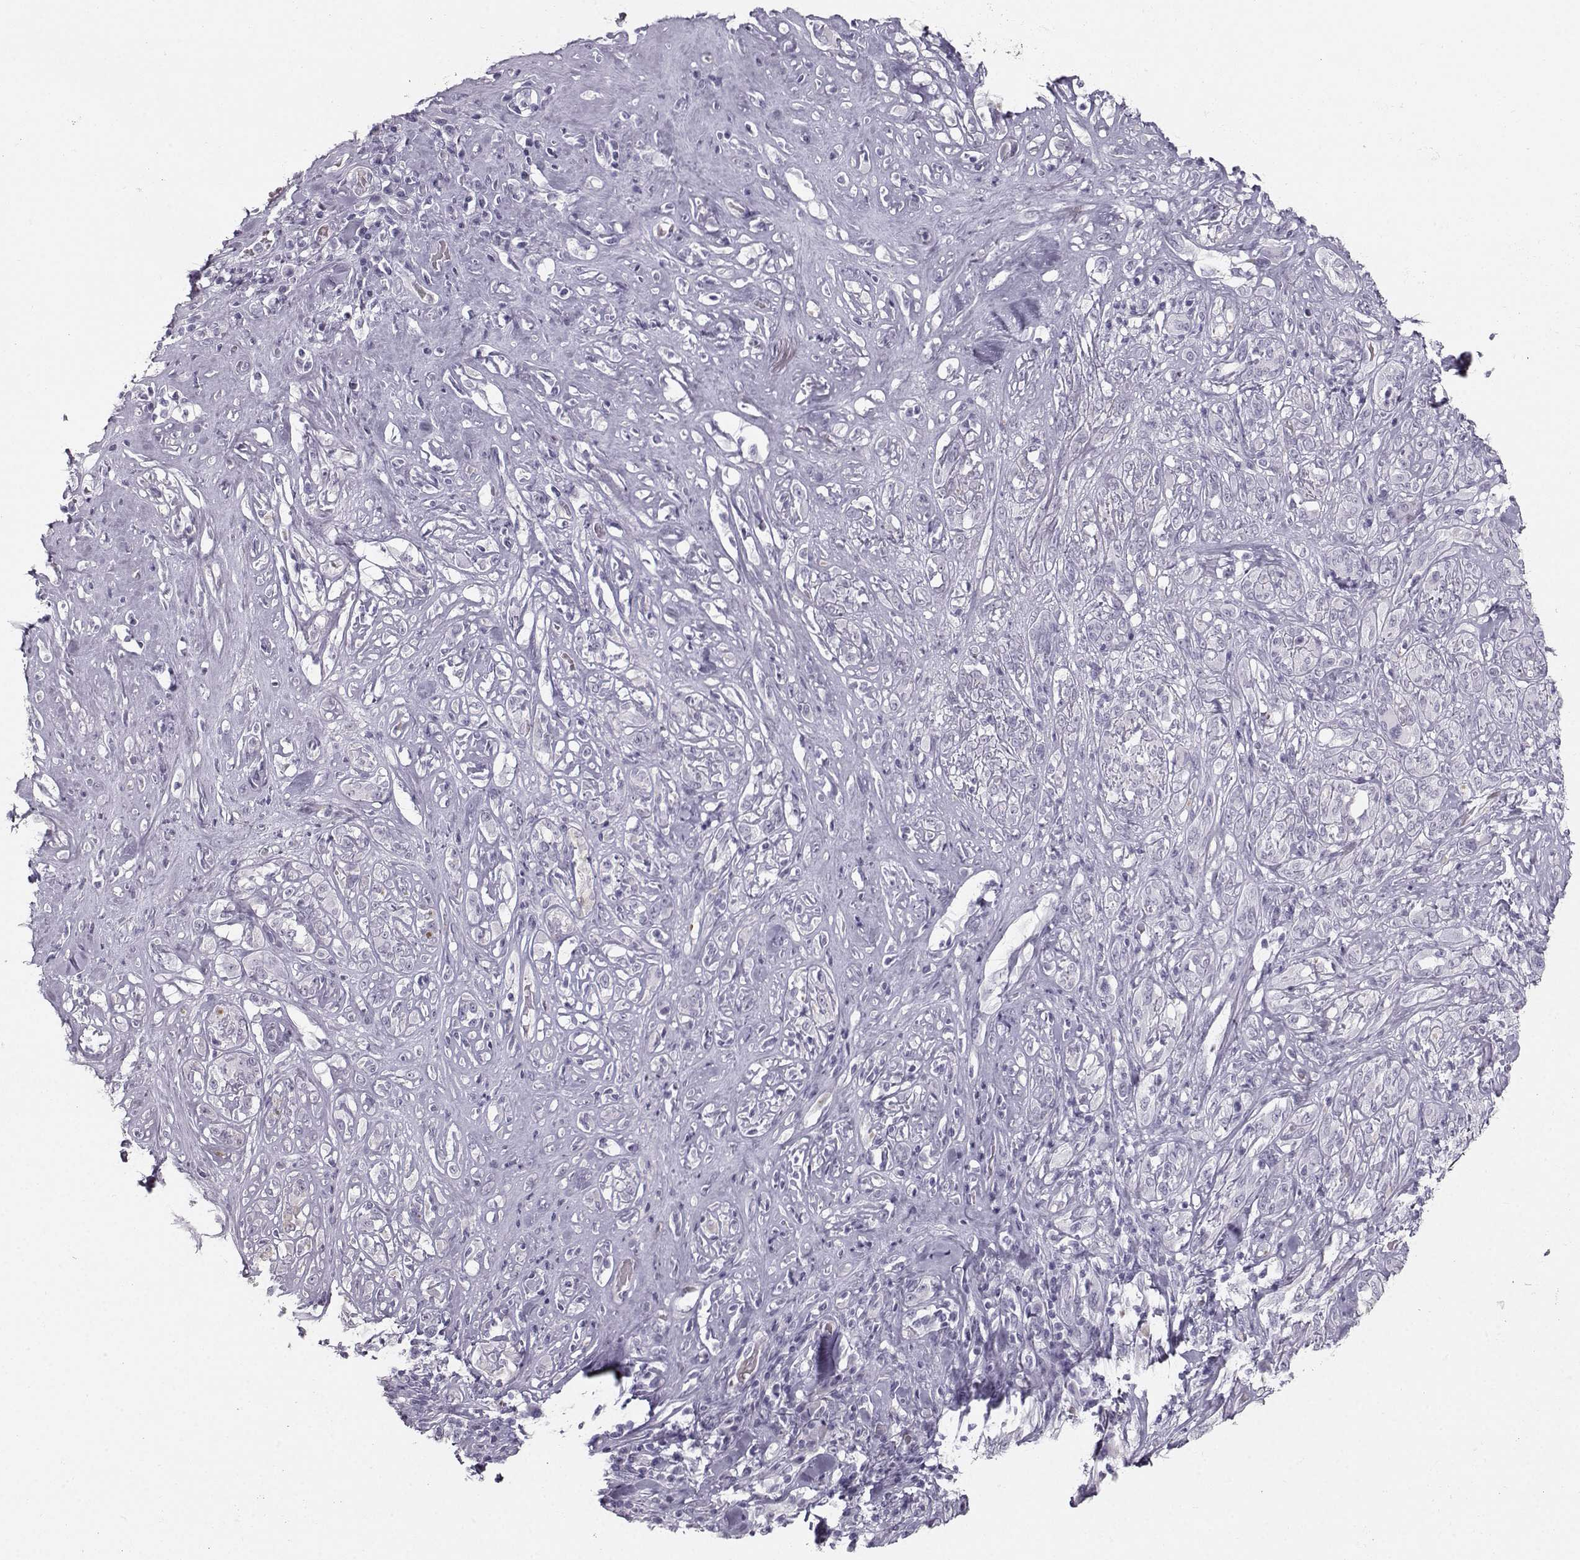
{"staining": {"intensity": "negative", "quantity": "none", "location": "none"}, "tissue": "melanoma", "cell_type": "Tumor cells", "image_type": "cancer", "snomed": [{"axis": "morphology", "description": "Malignant melanoma, NOS"}, {"axis": "topography", "description": "Skin"}], "caption": "Tumor cells are negative for protein expression in human malignant melanoma.", "gene": "CASR", "patient": {"sex": "female", "age": 91}}